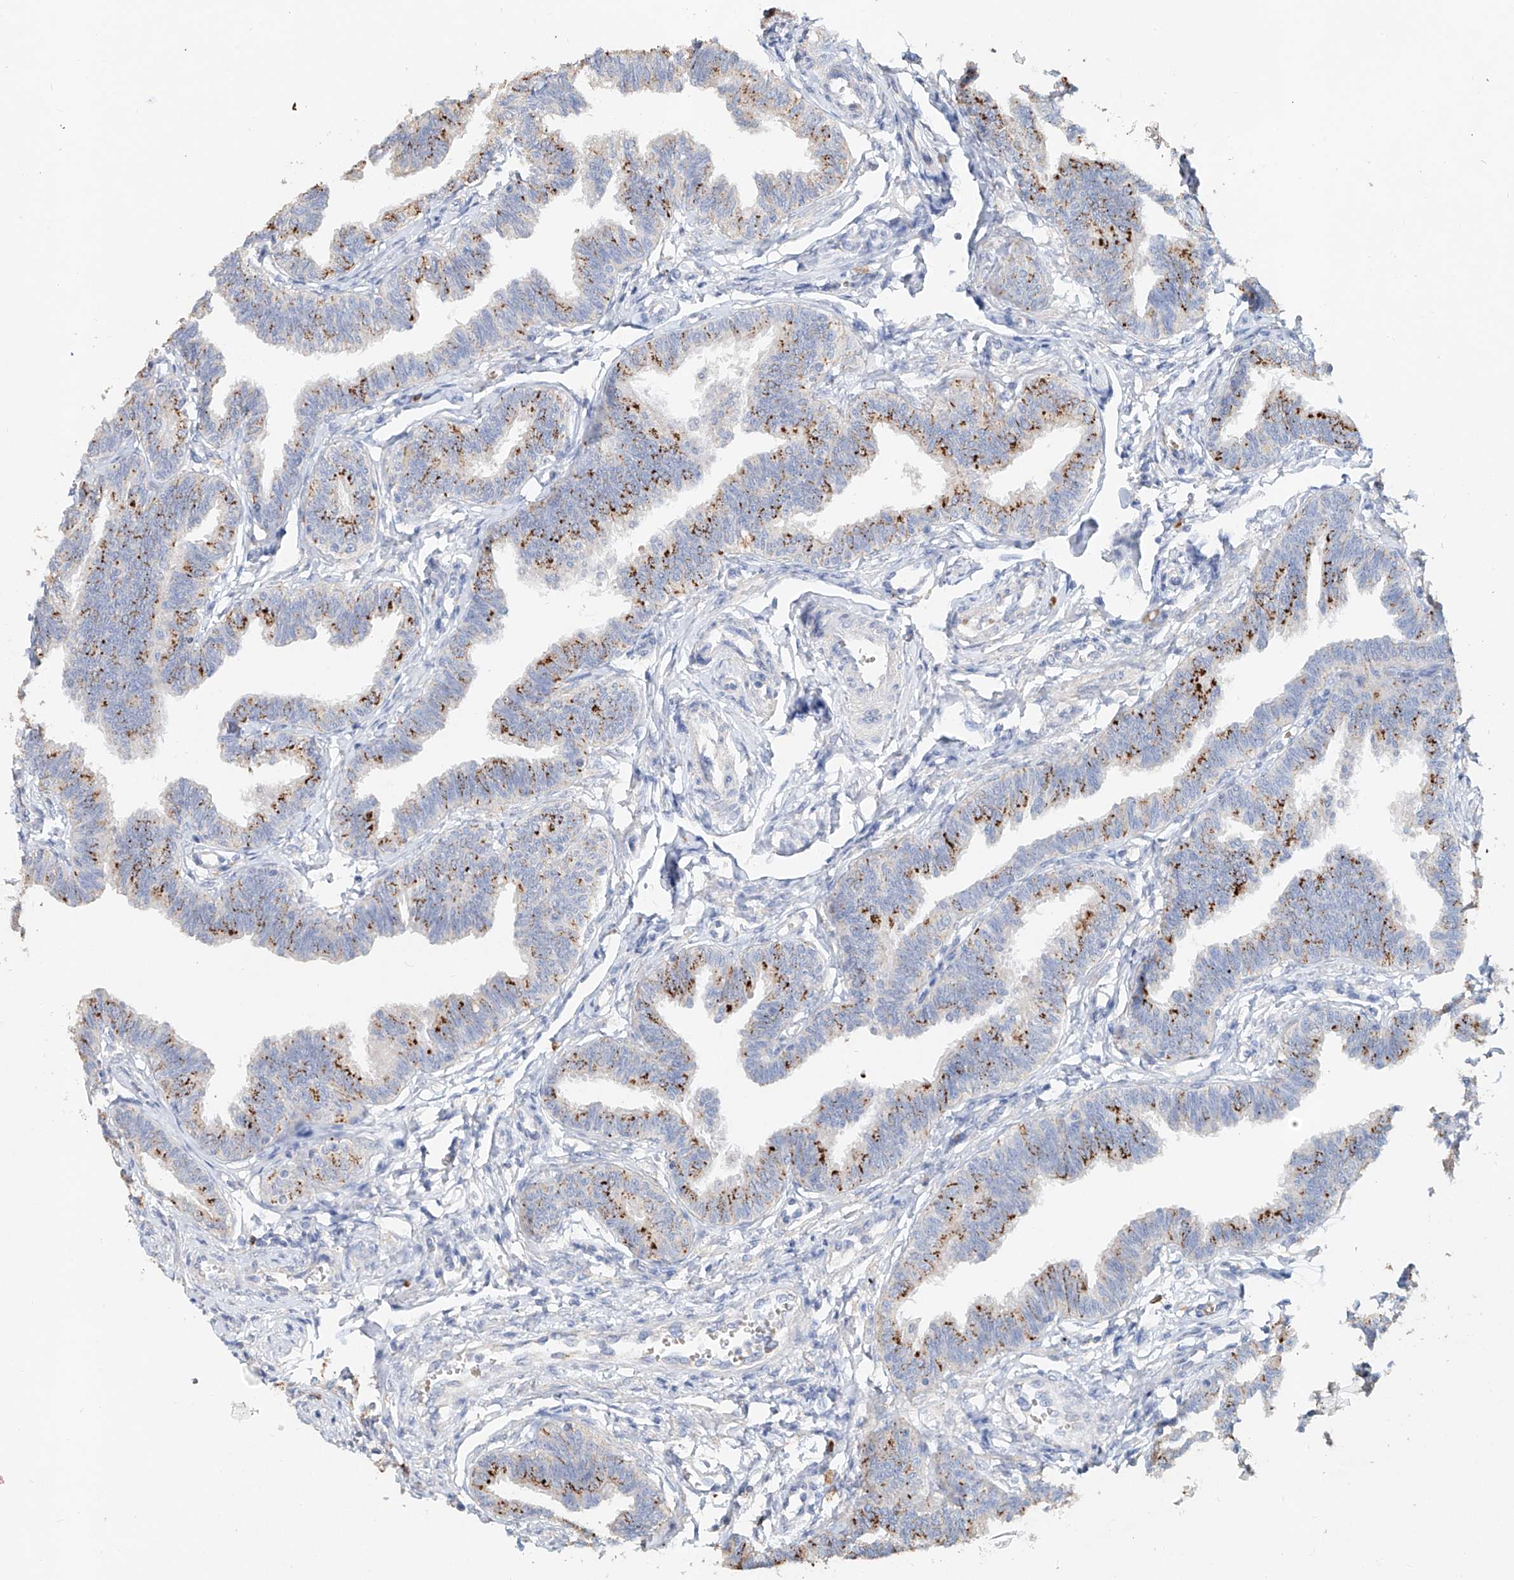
{"staining": {"intensity": "strong", "quantity": "25%-75%", "location": "cytoplasmic/membranous"}, "tissue": "fallopian tube", "cell_type": "Glandular cells", "image_type": "normal", "snomed": [{"axis": "morphology", "description": "Normal tissue, NOS"}, {"axis": "topography", "description": "Fallopian tube"}, {"axis": "topography", "description": "Ovary"}], "caption": "Strong cytoplasmic/membranous positivity is appreciated in about 25%-75% of glandular cells in normal fallopian tube.", "gene": "TRIM47", "patient": {"sex": "female", "age": 23}}